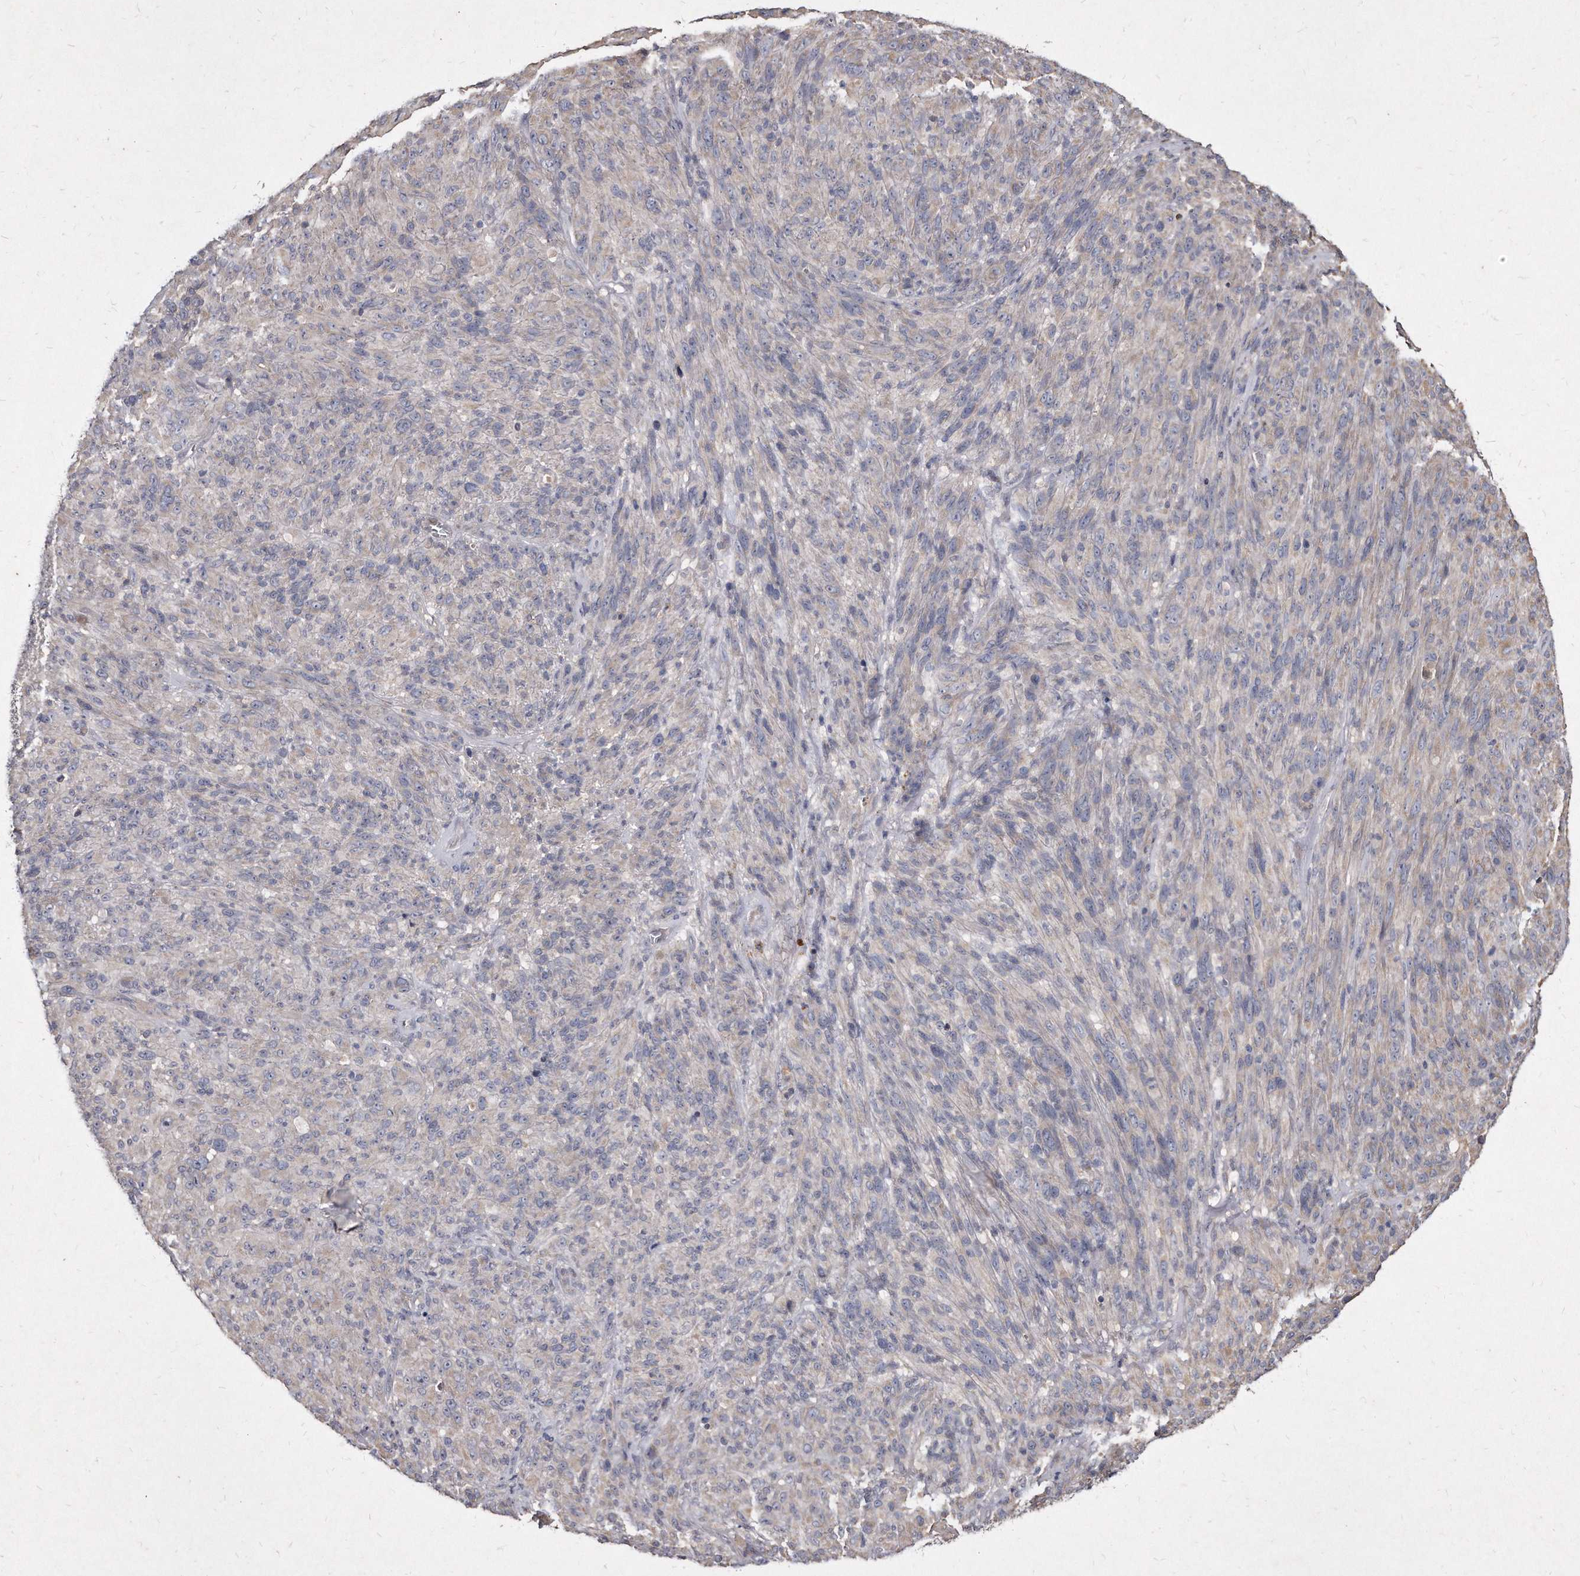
{"staining": {"intensity": "negative", "quantity": "none", "location": "none"}, "tissue": "melanoma", "cell_type": "Tumor cells", "image_type": "cancer", "snomed": [{"axis": "morphology", "description": "Malignant melanoma, NOS"}, {"axis": "topography", "description": "Skin of head"}], "caption": "Immunohistochemistry image of neoplastic tissue: malignant melanoma stained with DAB (3,3'-diaminobenzidine) reveals no significant protein positivity in tumor cells.", "gene": "KLHDC3", "patient": {"sex": "male", "age": 96}}